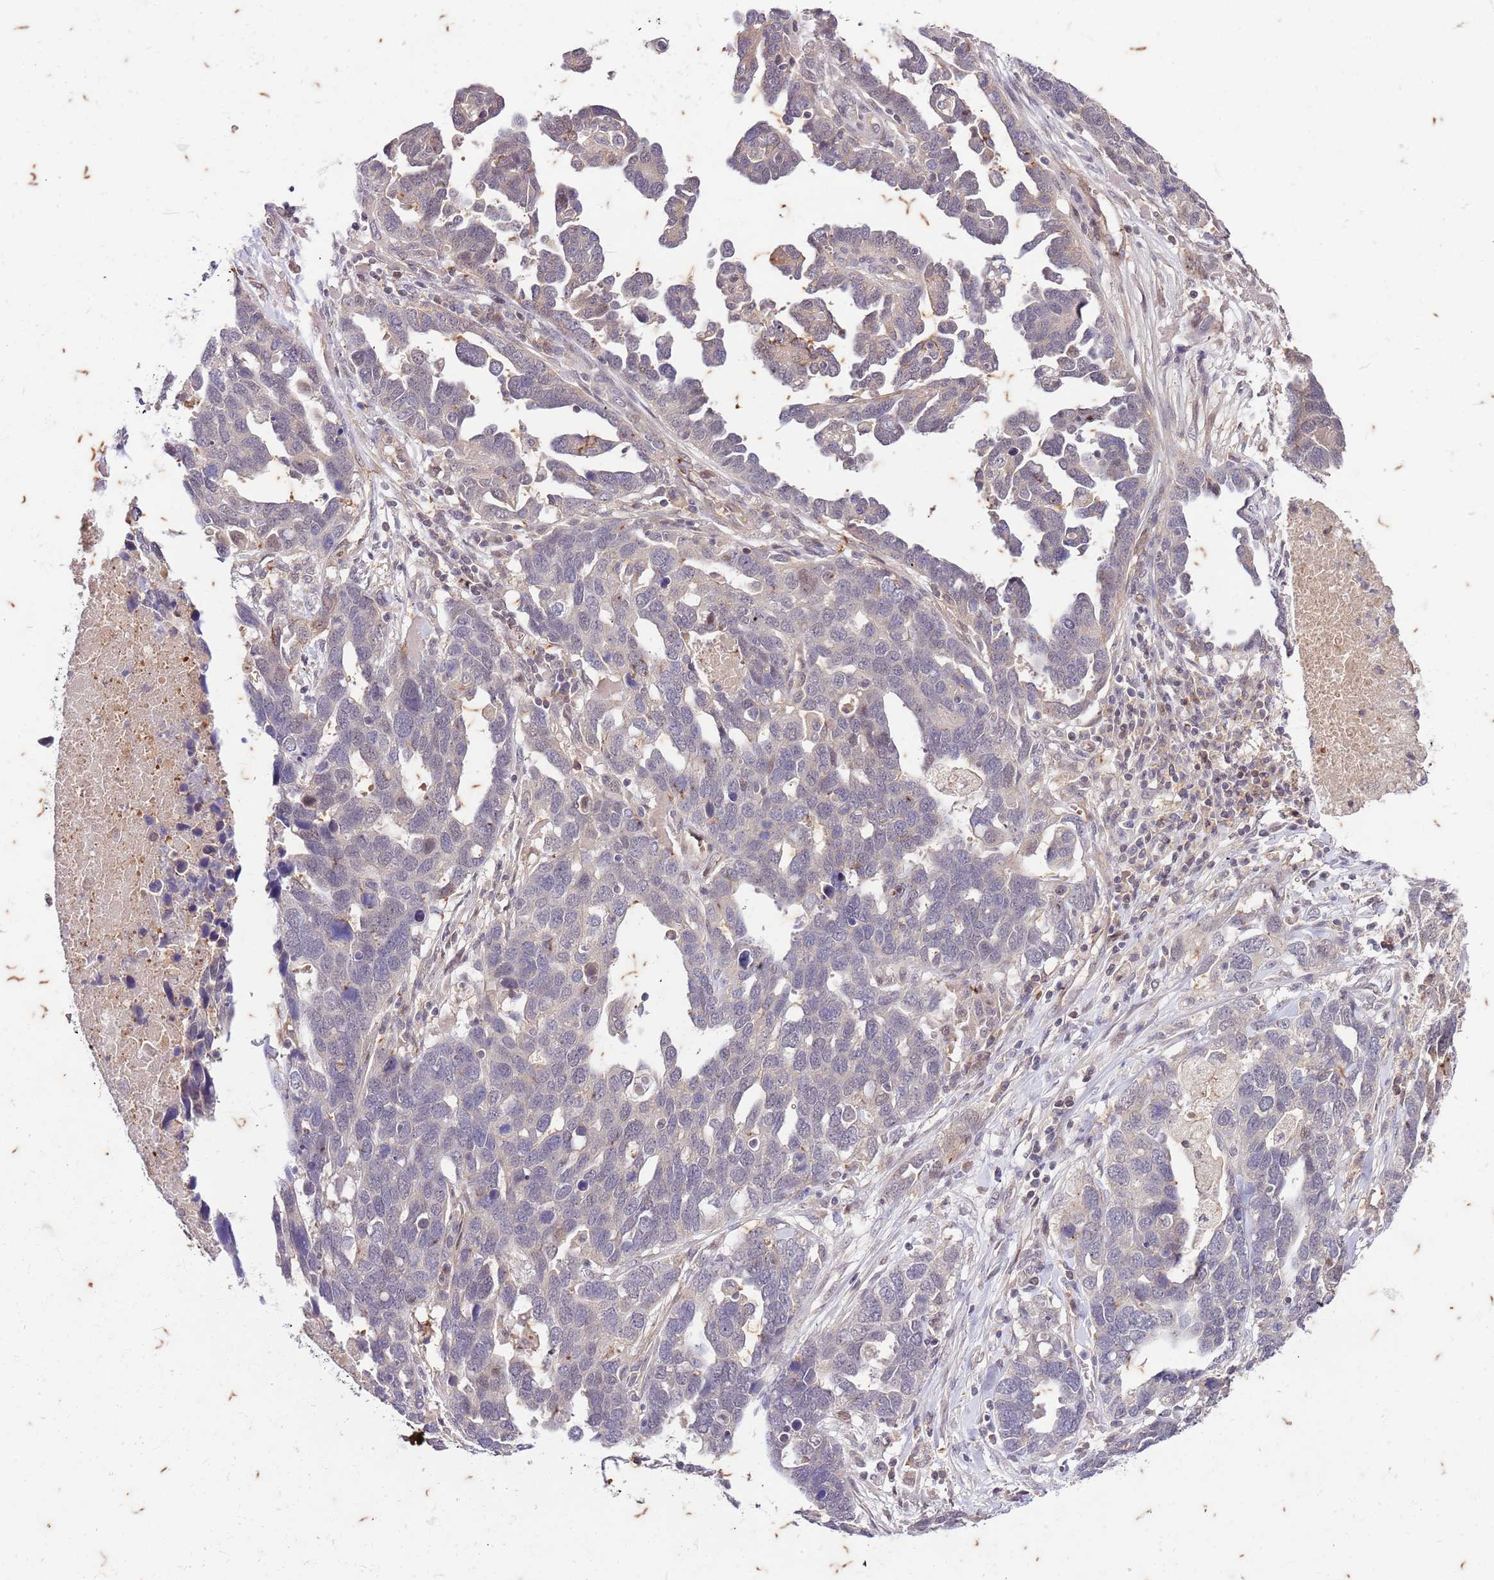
{"staining": {"intensity": "negative", "quantity": "none", "location": "none"}, "tissue": "ovarian cancer", "cell_type": "Tumor cells", "image_type": "cancer", "snomed": [{"axis": "morphology", "description": "Cystadenocarcinoma, serous, NOS"}, {"axis": "topography", "description": "Ovary"}], "caption": "A histopathology image of human ovarian serous cystadenocarcinoma is negative for staining in tumor cells.", "gene": "RAPGEF3", "patient": {"sex": "female", "age": 54}}